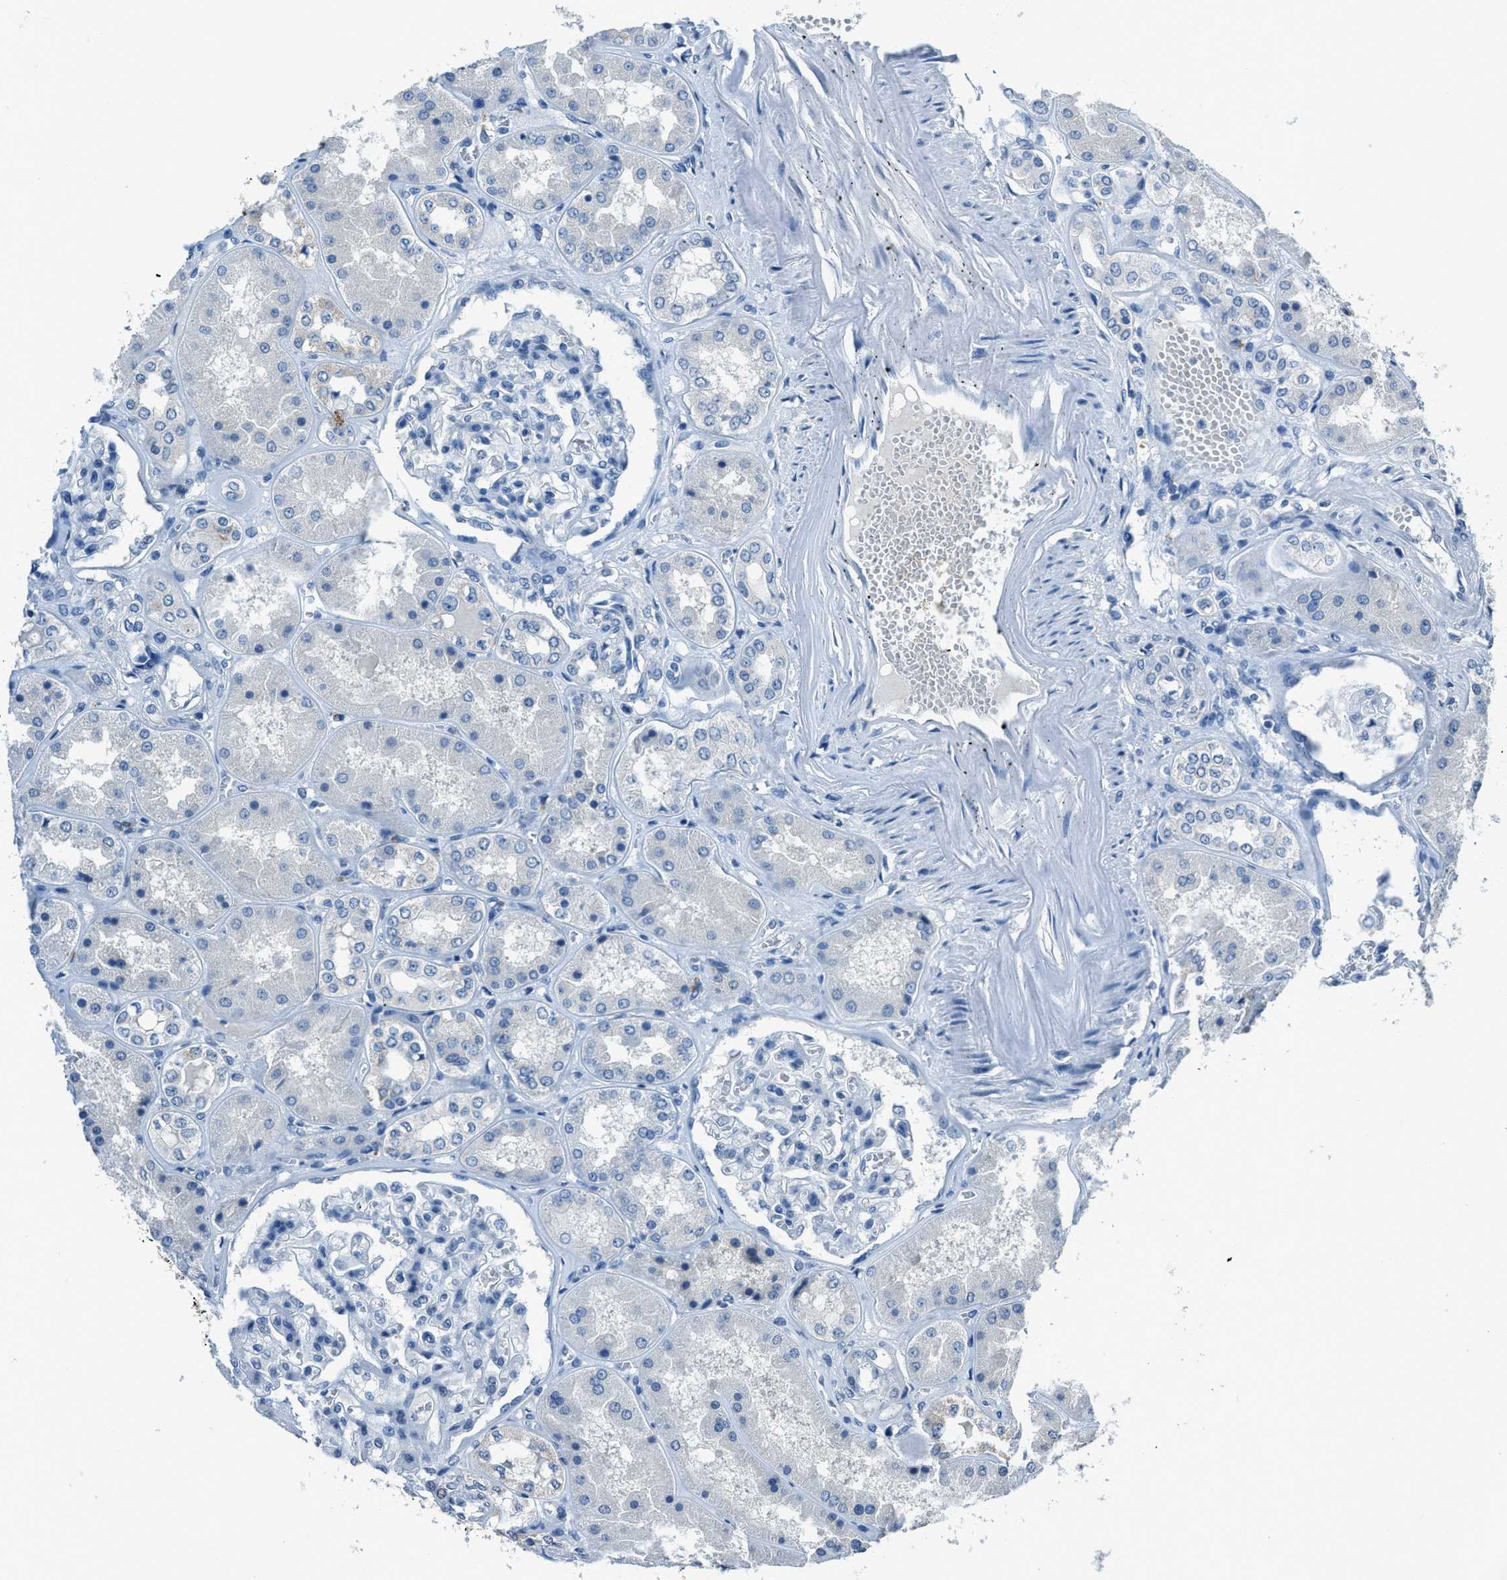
{"staining": {"intensity": "negative", "quantity": "none", "location": "none"}, "tissue": "kidney", "cell_type": "Cells in glomeruli", "image_type": "normal", "snomed": [{"axis": "morphology", "description": "Normal tissue, NOS"}, {"axis": "topography", "description": "Kidney"}], "caption": "This is an immunohistochemistry (IHC) histopathology image of unremarkable human kidney. There is no positivity in cells in glomeruli.", "gene": "ADAM2", "patient": {"sex": "female", "age": 56}}